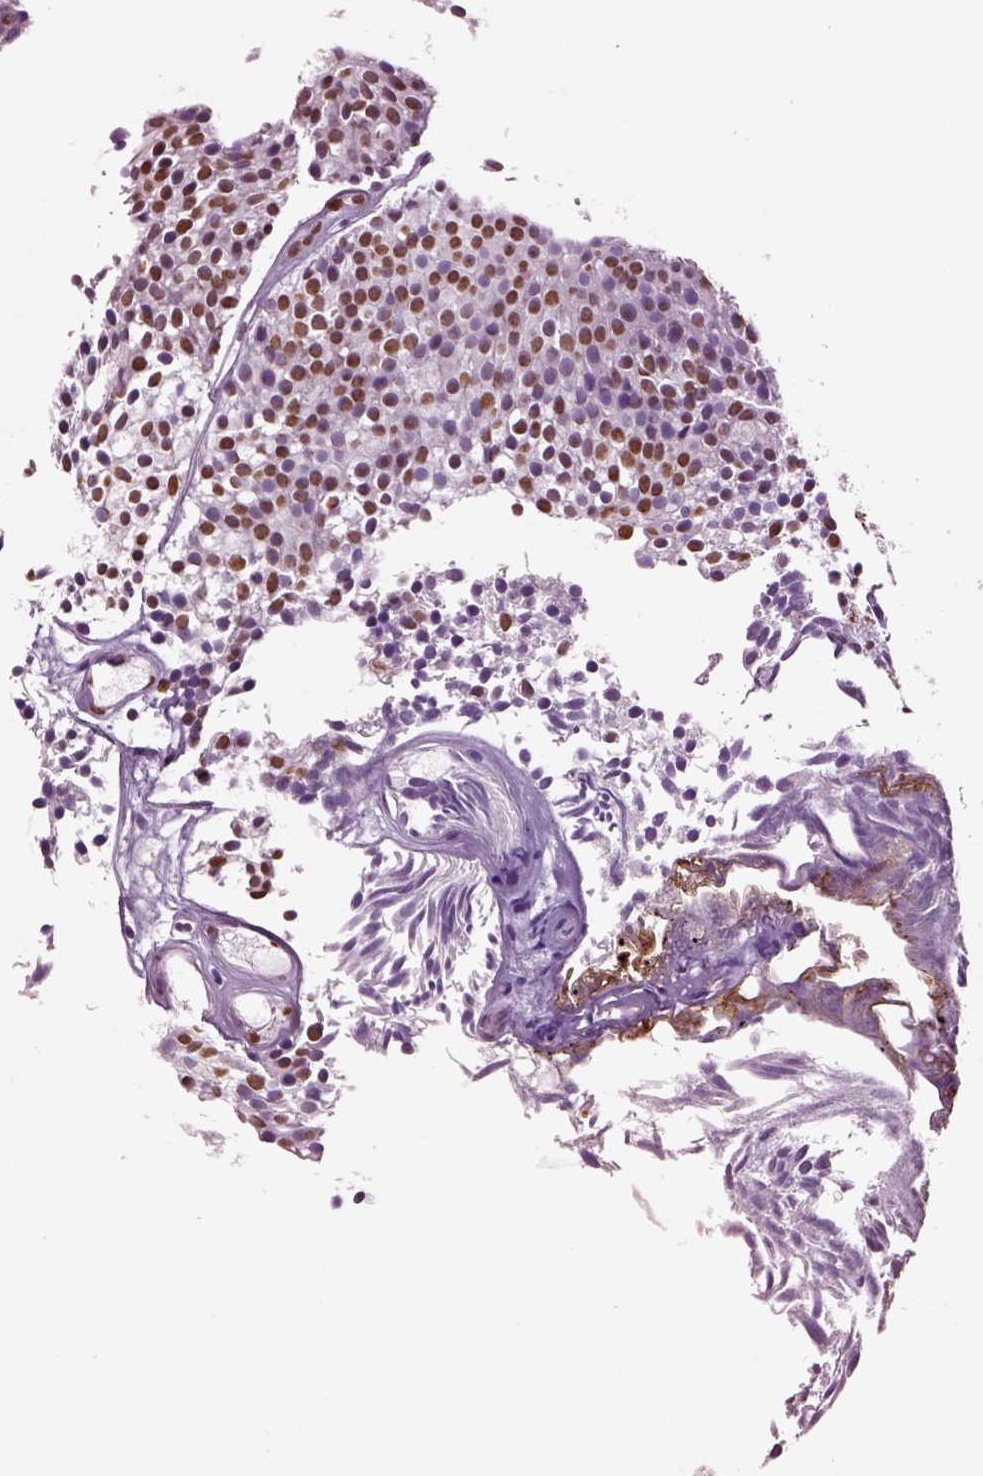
{"staining": {"intensity": "strong", "quantity": ">75%", "location": "nuclear"}, "tissue": "urothelial cancer", "cell_type": "Tumor cells", "image_type": "cancer", "snomed": [{"axis": "morphology", "description": "Urothelial carcinoma, Low grade"}, {"axis": "topography", "description": "Urinary bladder"}], "caption": "Urothelial cancer stained for a protein exhibits strong nuclear positivity in tumor cells.", "gene": "DDX3X", "patient": {"sex": "male", "age": 63}}